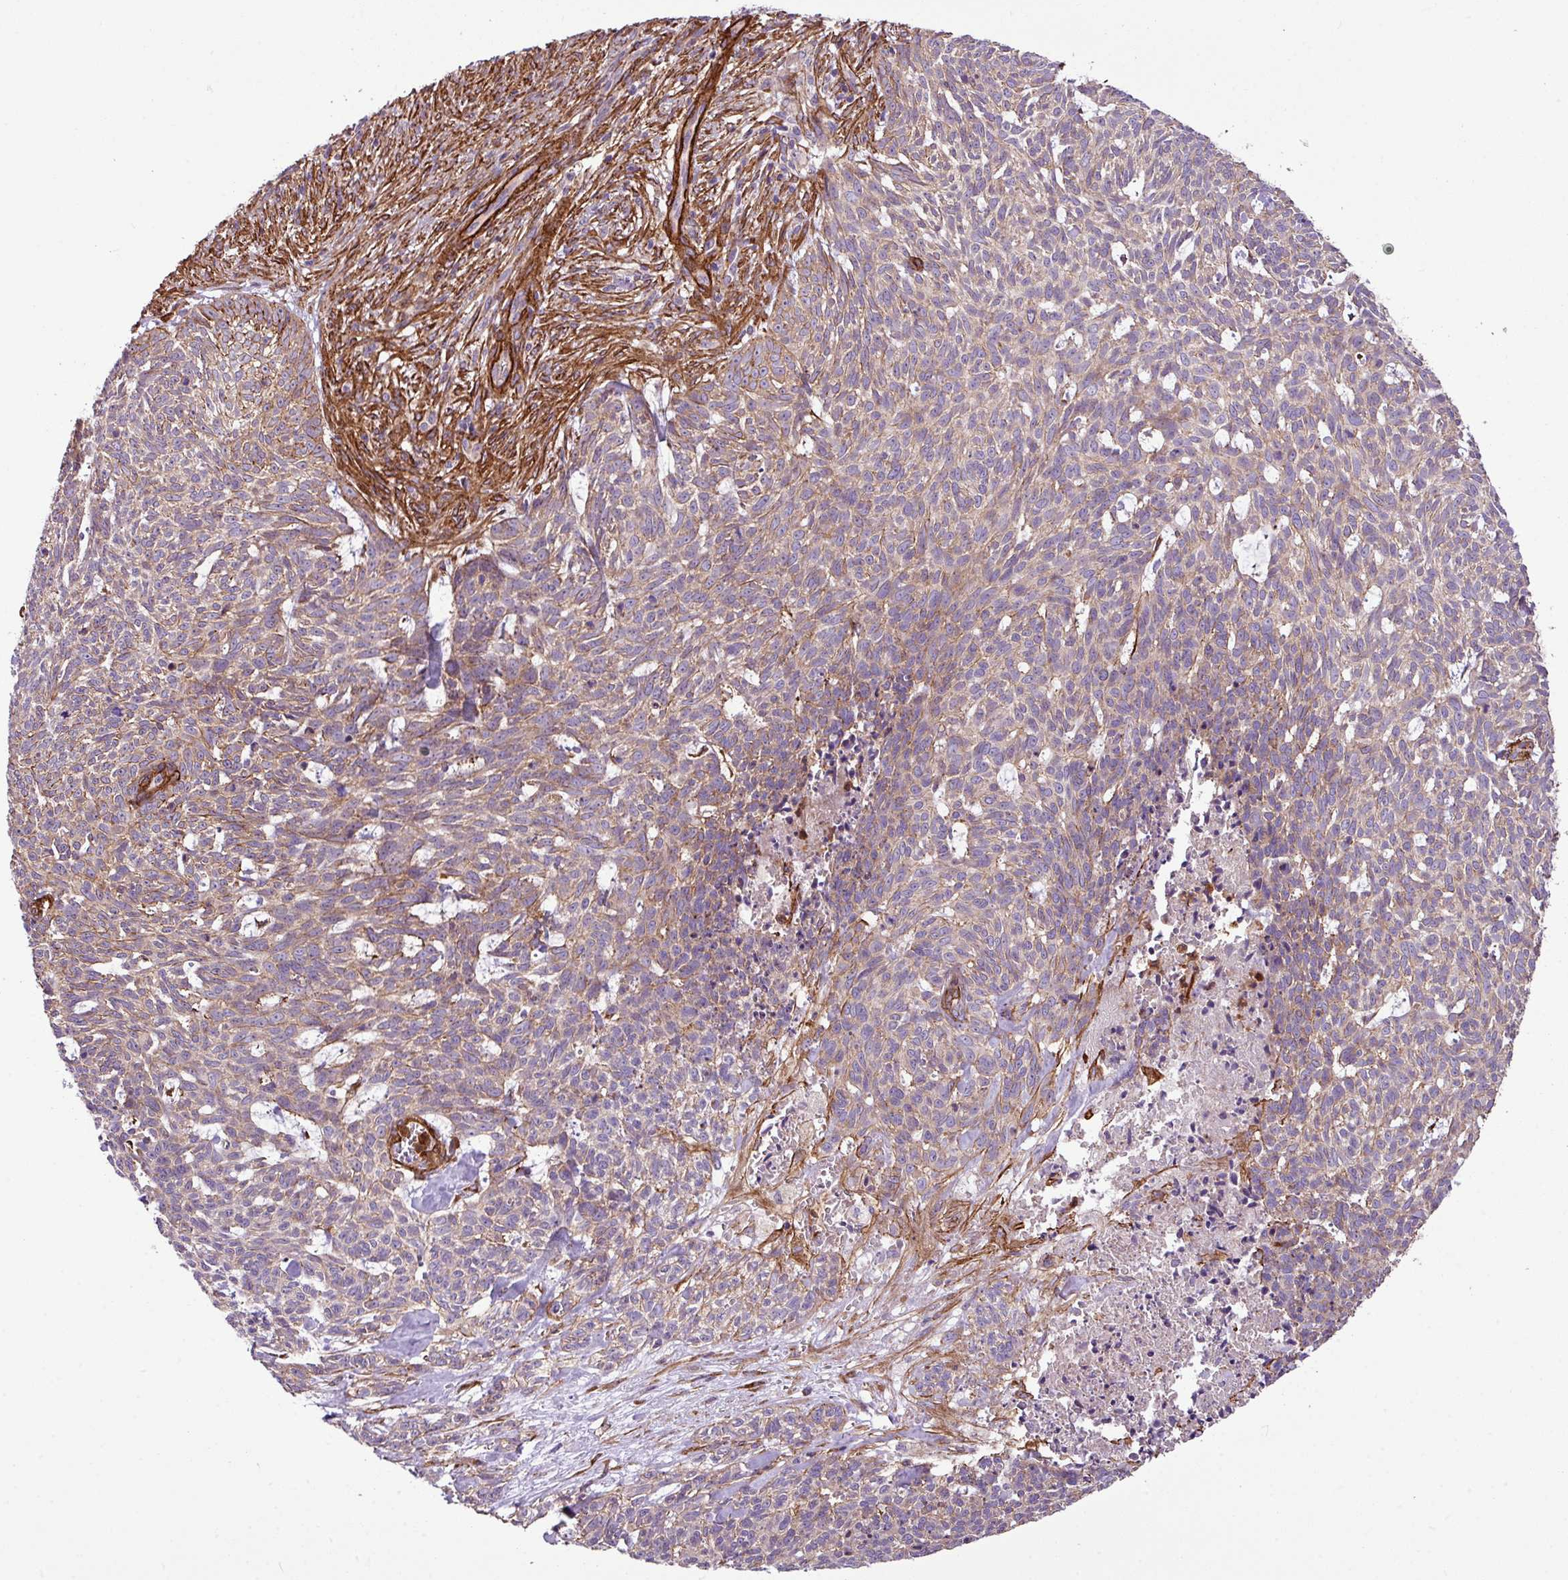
{"staining": {"intensity": "moderate", "quantity": ">75%", "location": "cytoplasmic/membranous"}, "tissue": "skin cancer", "cell_type": "Tumor cells", "image_type": "cancer", "snomed": [{"axis": "morphology", "description": "Basal cell carcinoma"}, {"axis": "topography", "description": "Skin"}], "caption": "IHC staining of skin cancer (basal cell carcinoma), which shows medium levels of moderate cytoplasmic/membranous positivity in approximately >75% of tumor cells indicating moderate cytoplasmic/membranous protein positivity. The staining was performed using DAB (brown) for protein detection and nuclei were counterstained in hematoxylin (blue).", "gene": "FAM47E", "patient": {"sex": "female", "age": 93}}